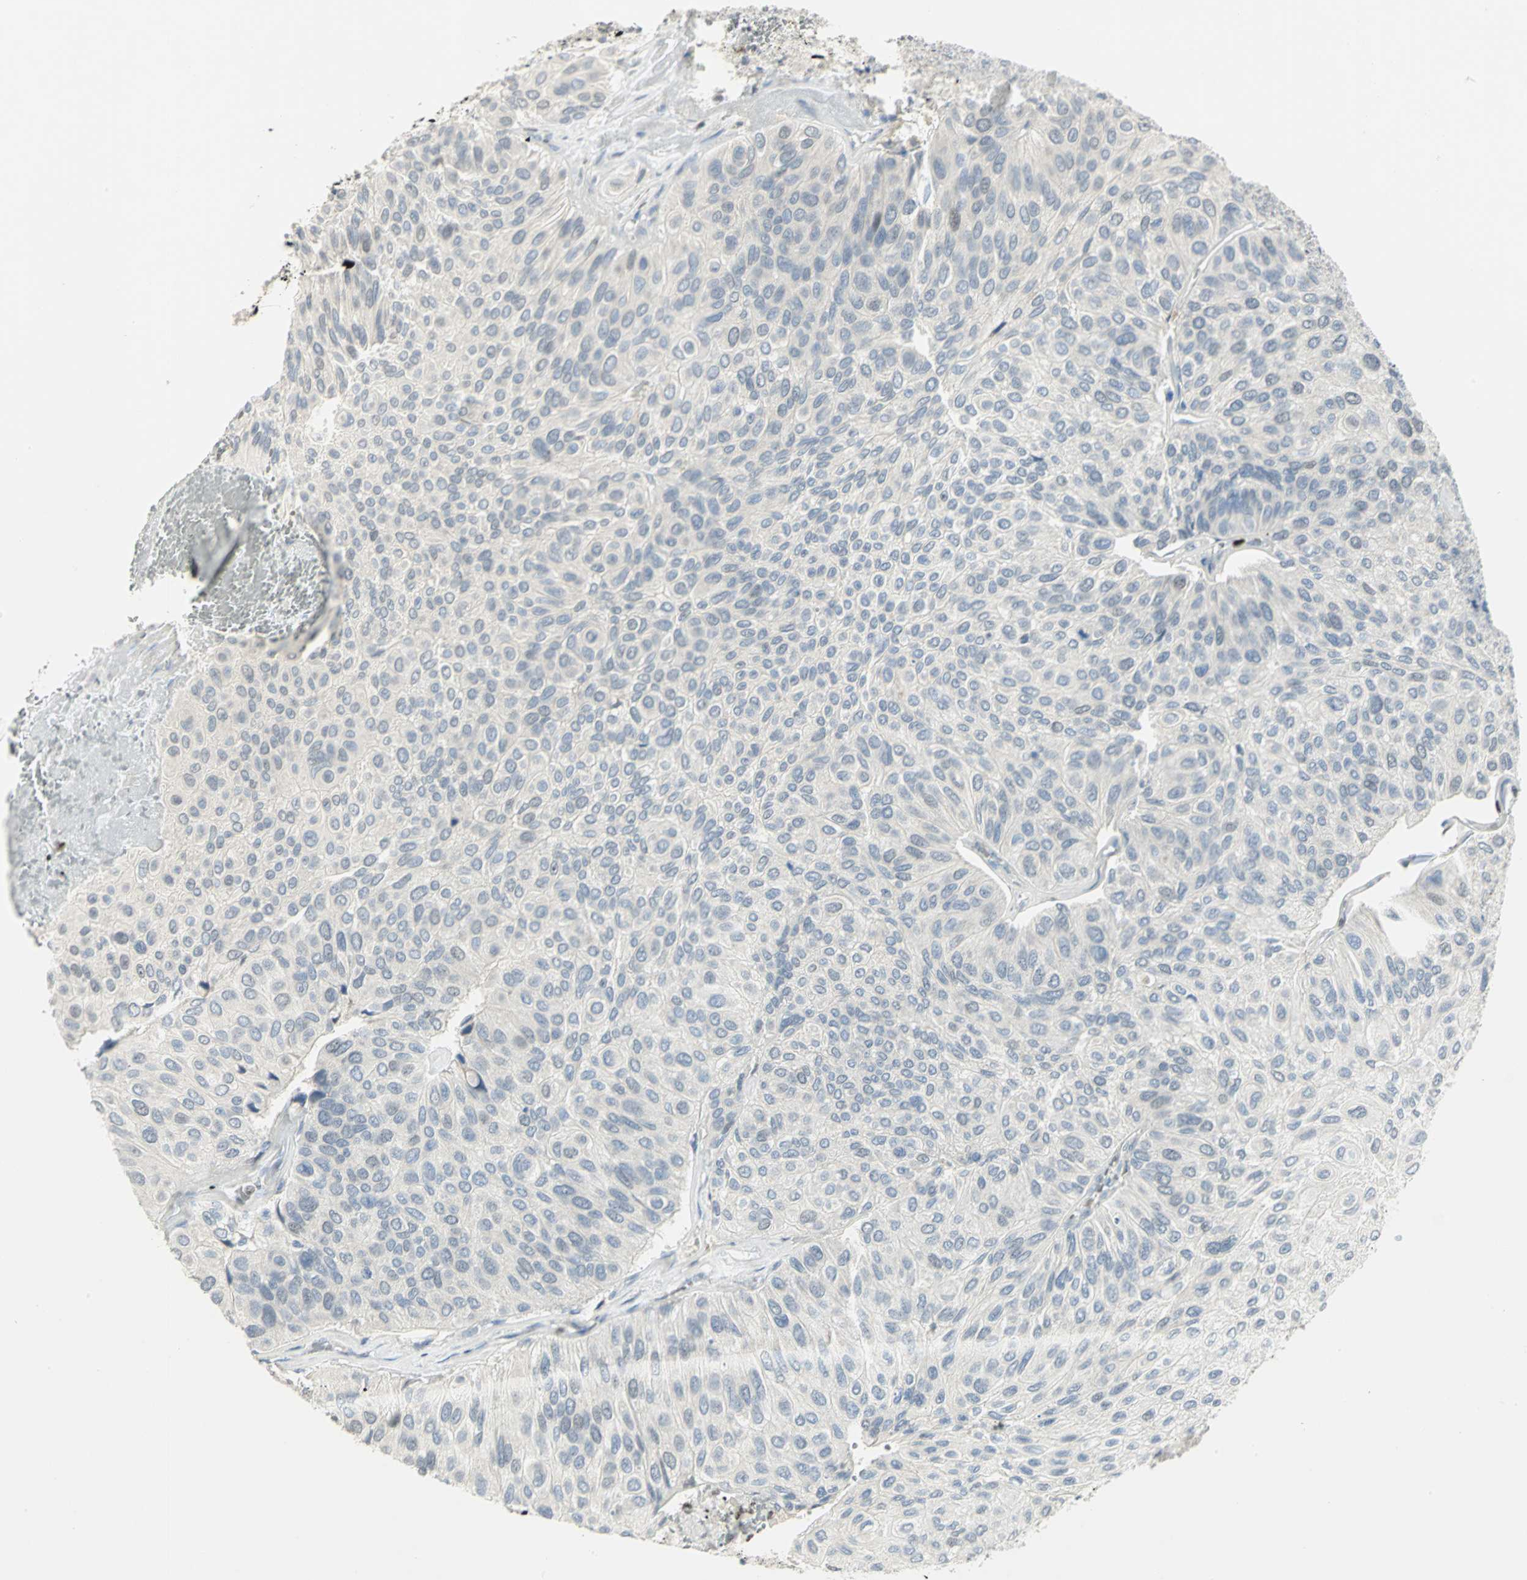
{"staining": {"intensity": "negative", "quantity": "none", "location": "none"}, "tissue": "urothelial cancer", "cell_type": "Tumor cells", "image_type": "cancer", "snomed": [{"axis": "morphology", "description": "Urothelial carcinoma, High grade"}, {"axis": "topography", "description": "Urinary bladder"}], "caption": "The photomicrograph demonstrates no significant staining in tumor cells of urothelial carcinoma (high-grade). (Brightfield microscopy of DAB IHC at high magnification).", "gene": "BCL6", "patient": {"sex": "male", "age": 66}}